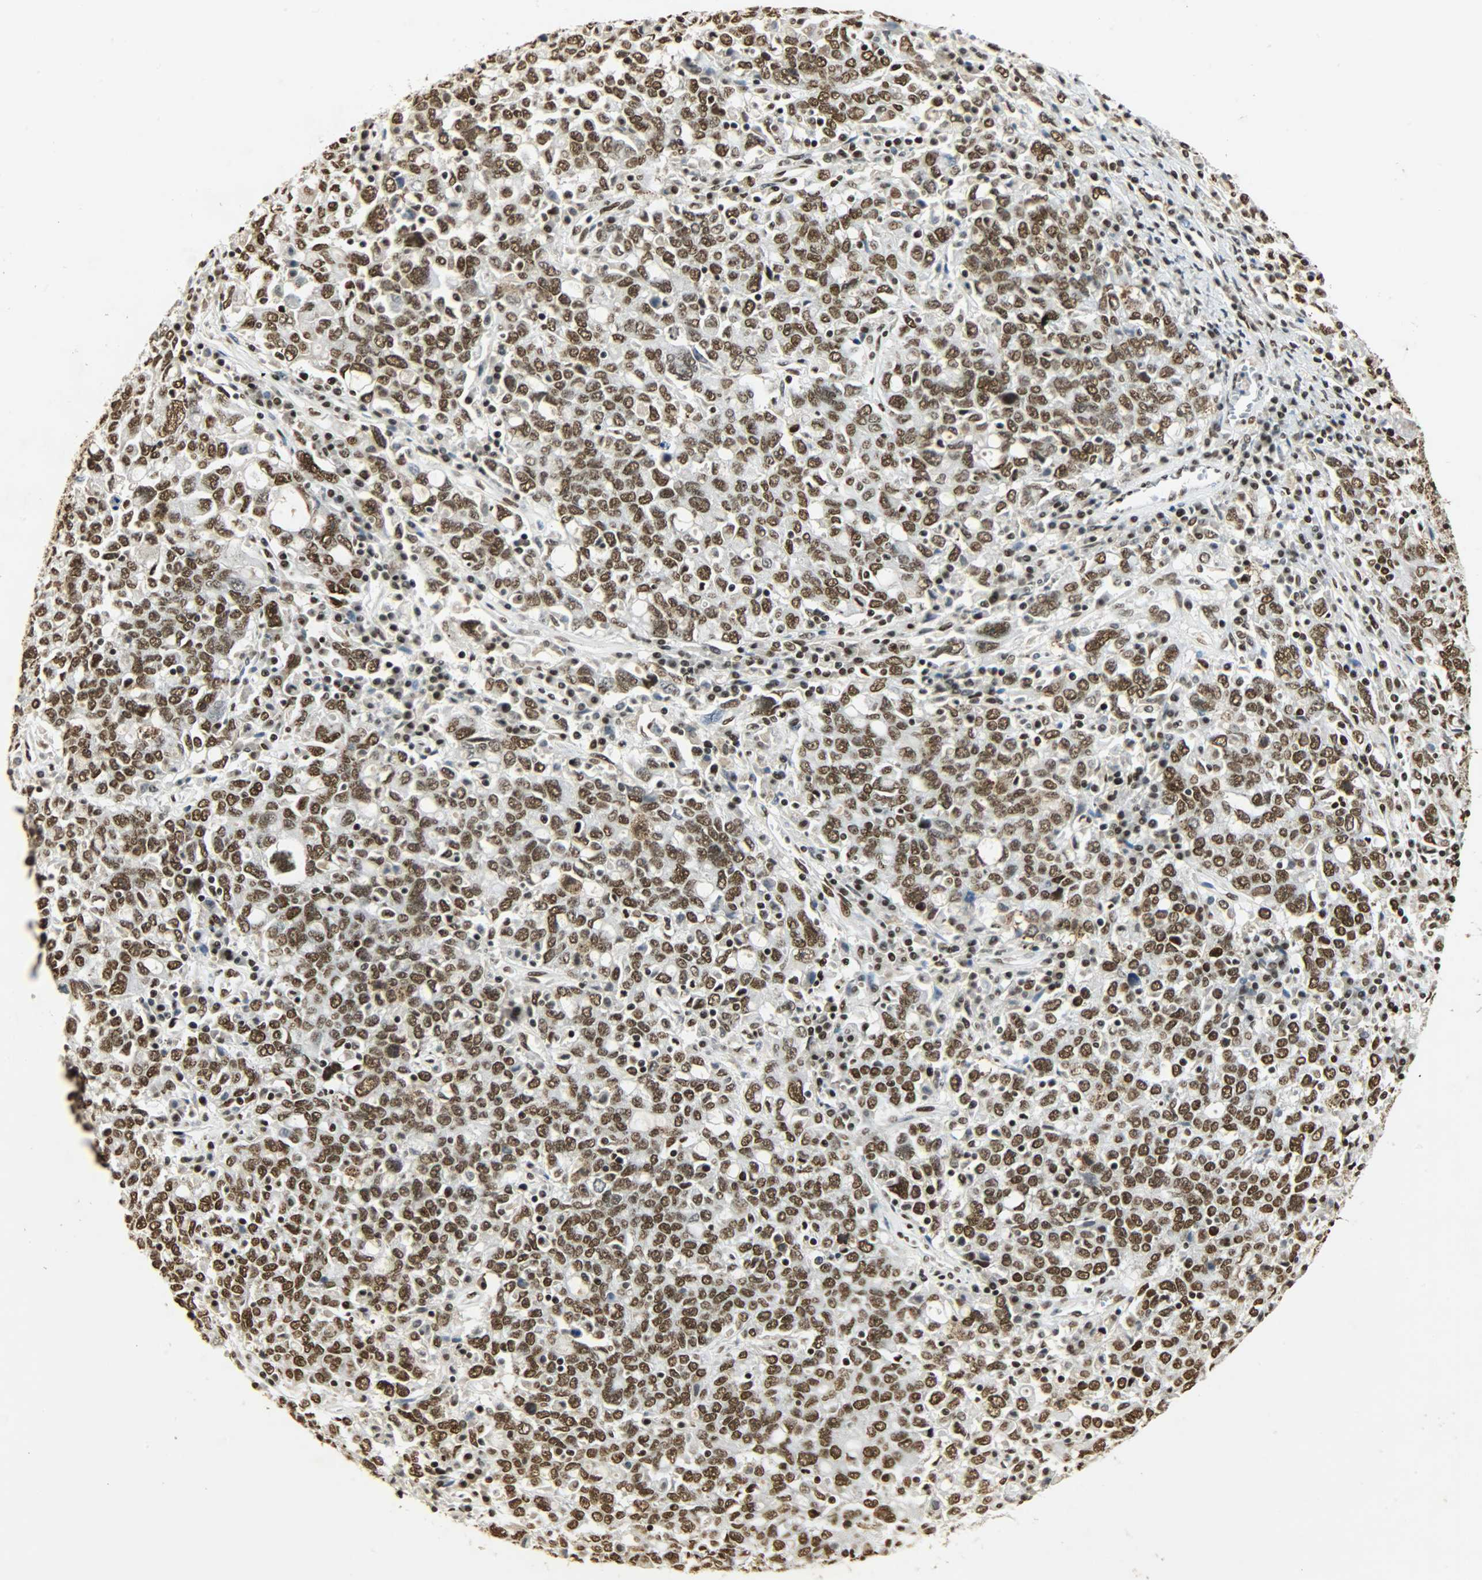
{"staining": {"intensity": "strong", "quantity": ">75%", "location": "nuclear"}, "tissue": "ovarian cancer", "cell_type": "Tumor cells", "image_type": "cancer", "snomed": [{"axis": "morphology", "description": "Carcinoma, endometroid"}, {"axis": "topography", "description": "Ovary"}], "caption": "A brown stain labels strong nuclear positivity of a protein in endometroid carcinoma (ovarian) tumor cells.", "gene": "KHDRBS1", "patient": {"sex": "female", "age": 62}}